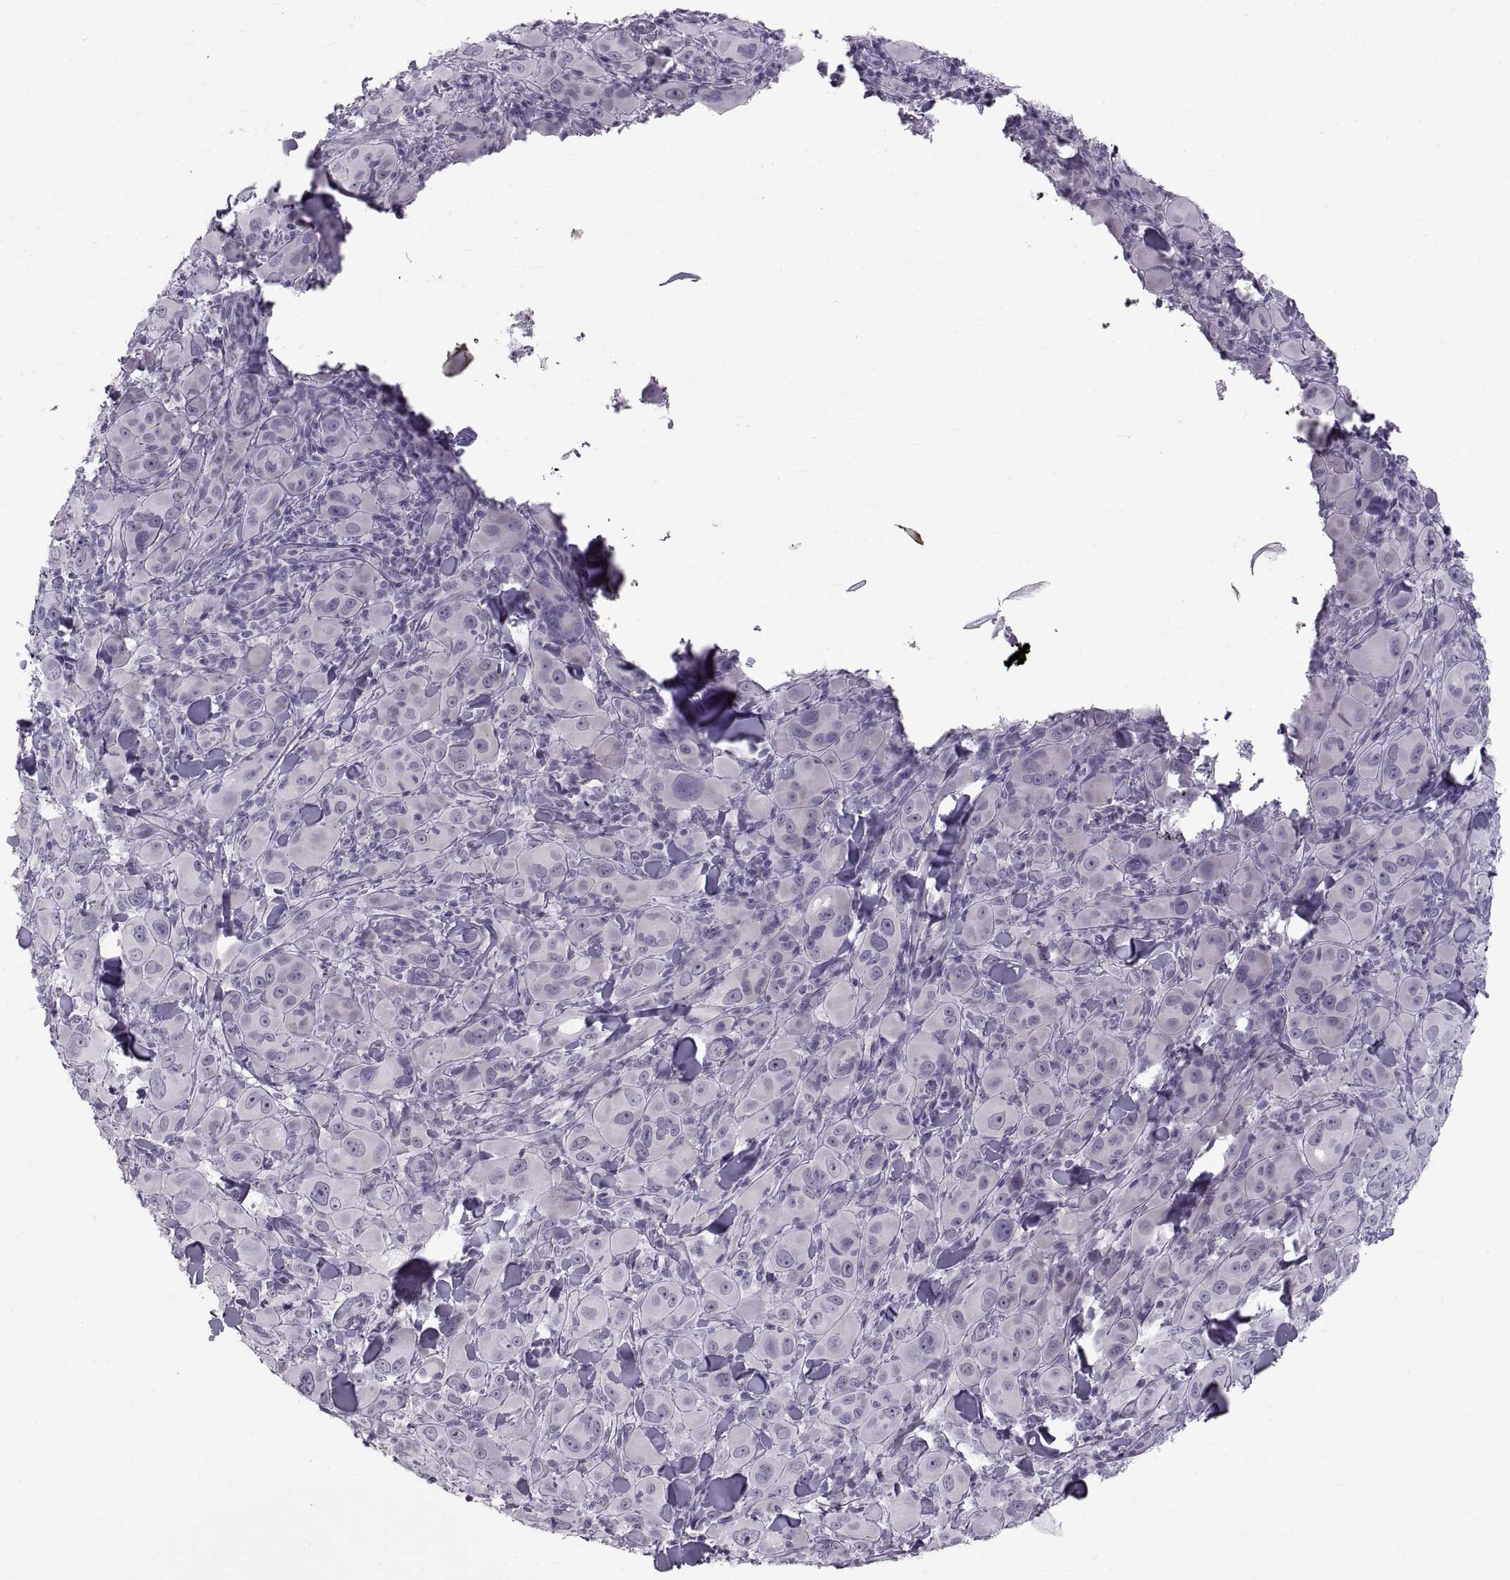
{"staining": {"intensity": "negative", "quantity": "none", "location": "none"}, "tissue": "melanoma", "cell_type": "Tumor cells", "image_type": "cancer", "snomed": [{"axis": "morphology", "description": "Malignant melanoma, NOS"}, {"axis": "topography", "description": "Skin"}], "caption": "This is a photomicrograph of IHC staining of melanoma, which shows no positivity in tumor cells. (DAB IHC with hematoxylin counter stain).", "gene": "SPACDR", "patient": {"sex": "female", "age": 87}}